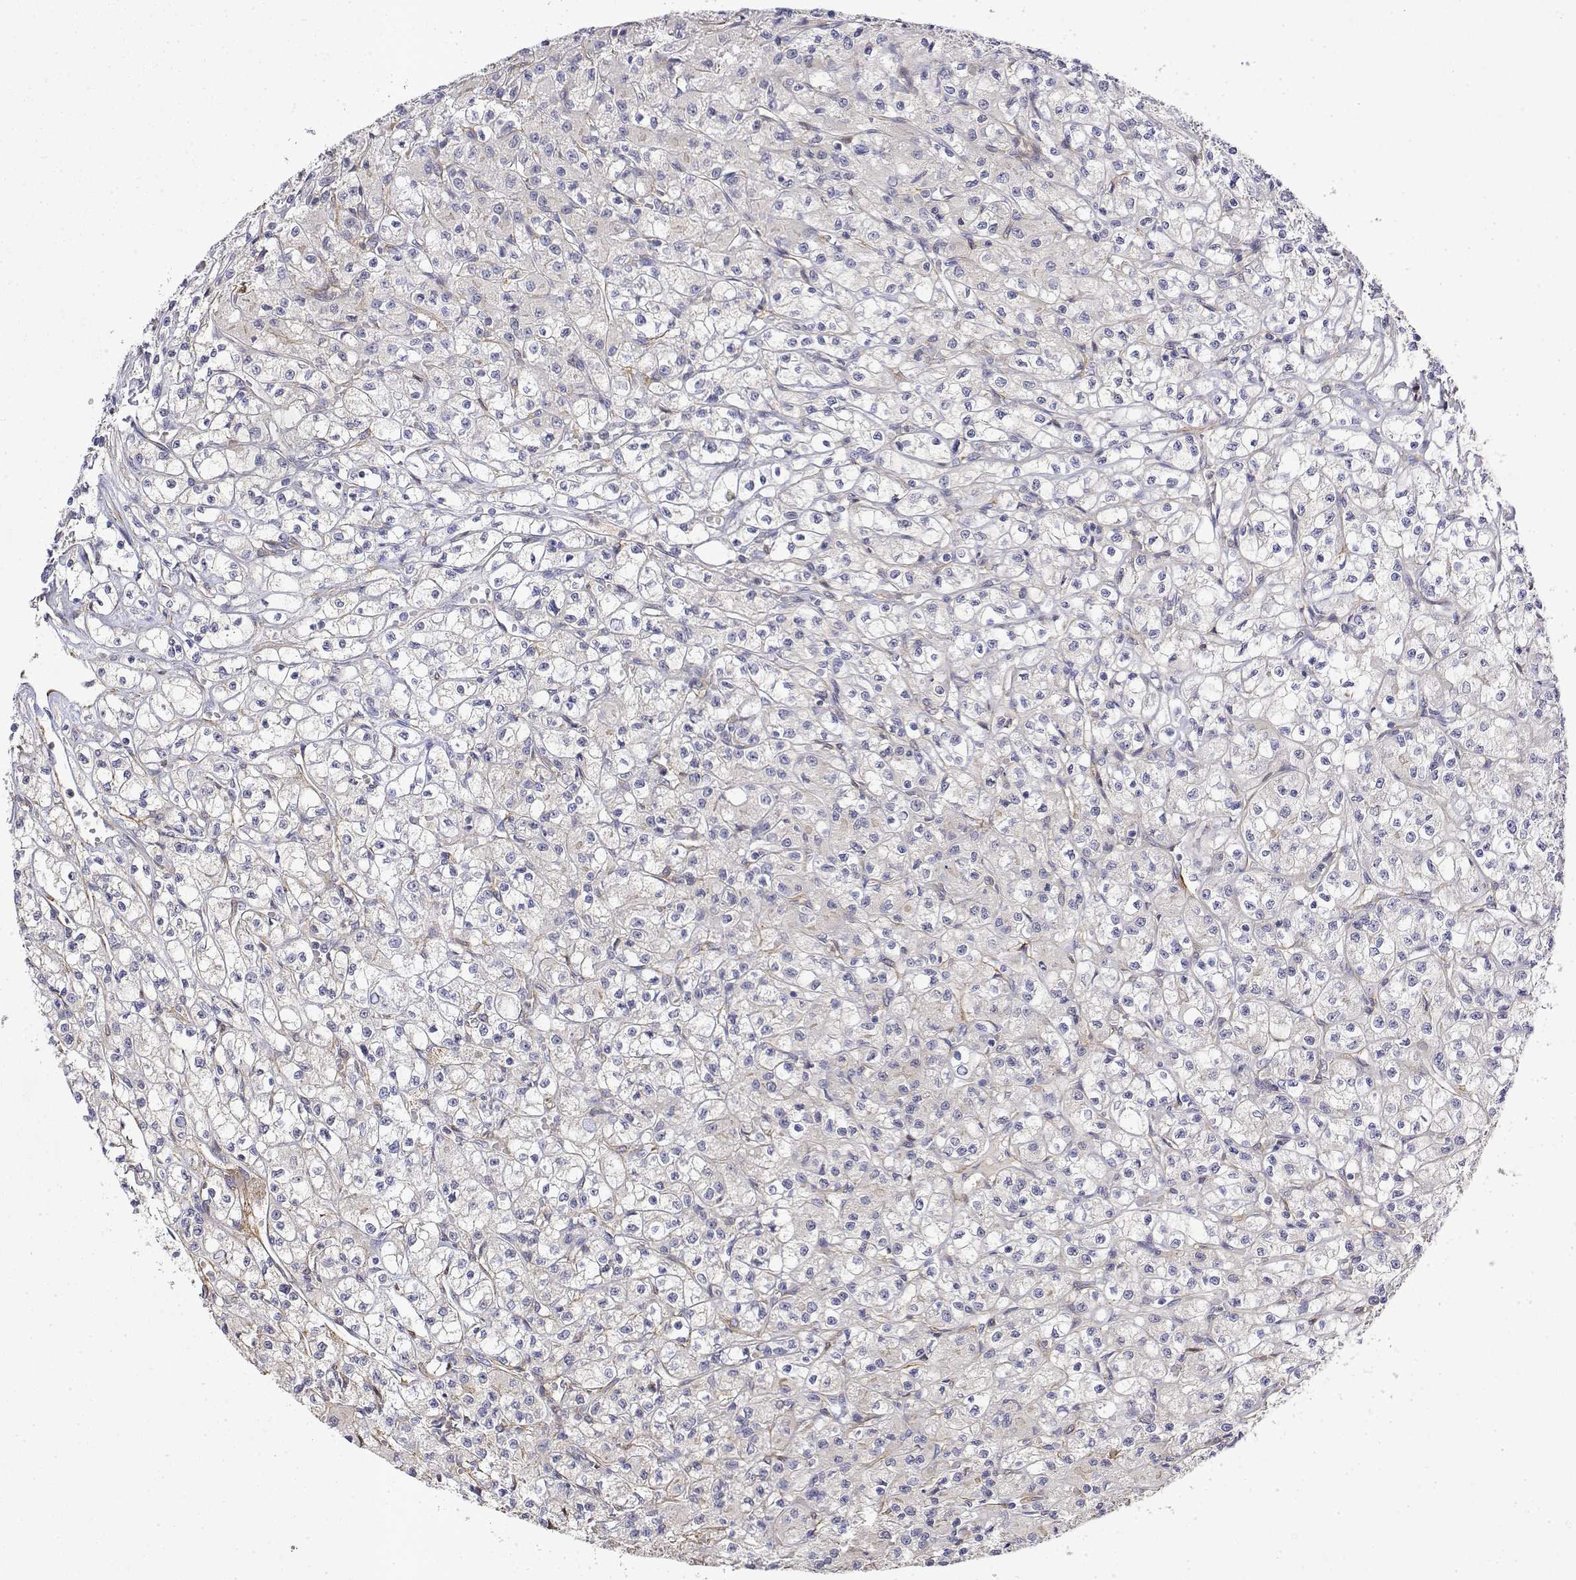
{"staining": {"intensity": "negative", "quantity": "none", "location": "none"}, "tissue": "renal cancer", "cell_type": "Tumor cells", "image_type": "cancer", "snomed": [{"axis": "morphology", "description": "Adenocarcinoma, NOS"}, {"axis": "topography", "description": "Kidney"}], "caption": "Tumor cells are negative for protein expression in human renal cancer.", "gene": "SOWAHD", "patient": {"sex": "female", "age": 70}}